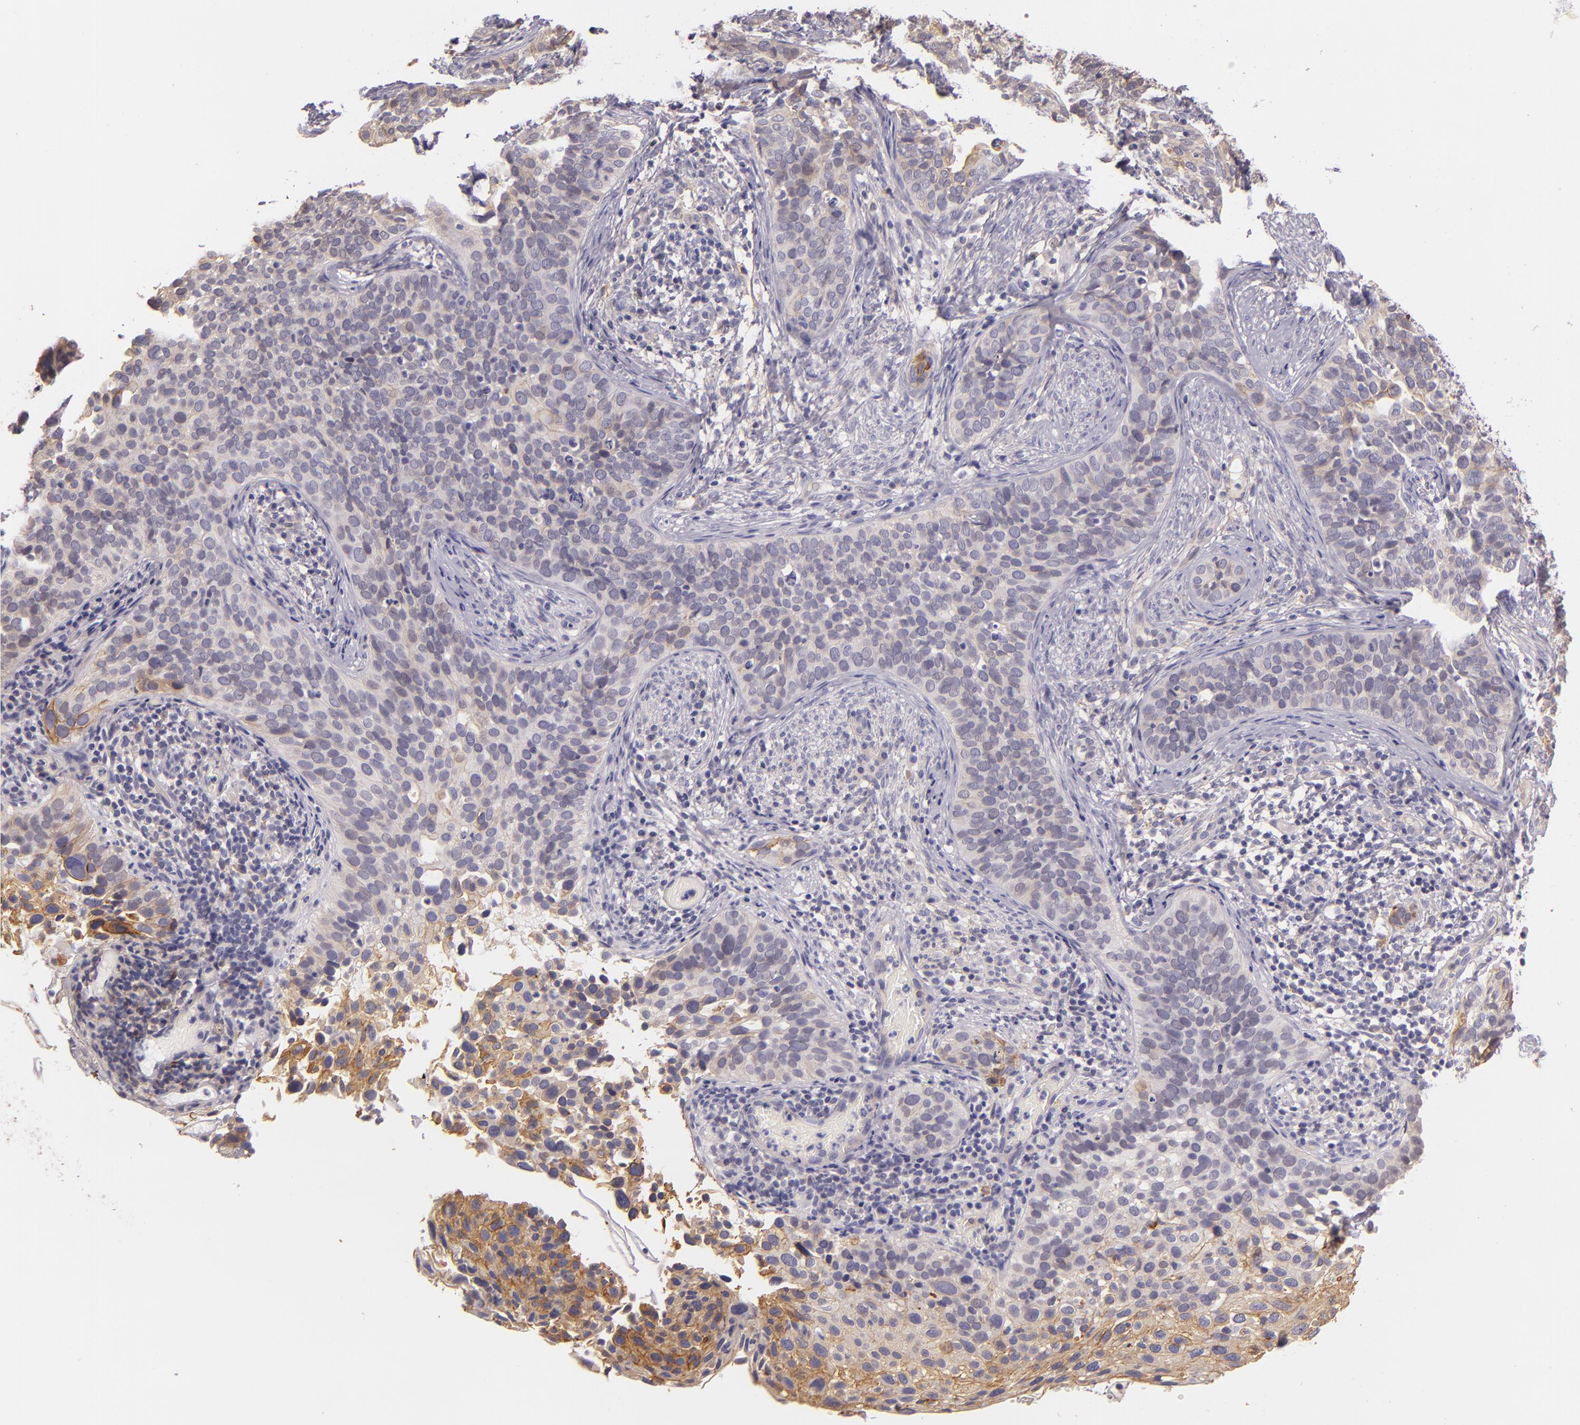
{"staining": {"intensity": "moderate", "quantity": "25%-75%", "location": "cytoplasmic/membranous"}, "tissue": "cervical cancer", "cell_type": "Tumor cells", "image_type": "cancer", "snomed": [{"axis": "morphology", "description": "Squamous cell carcinoma, NOS"}, {"axis": "topography", "description": "Cervix"}], "caption": "Tumor cells display medium levels of moderate cytoplasmic/membranous staining in approximately 25%-75% of cells in cervical cancer.", "gene": "CTSF", "patient": {"sex": "female", "age": 31}}